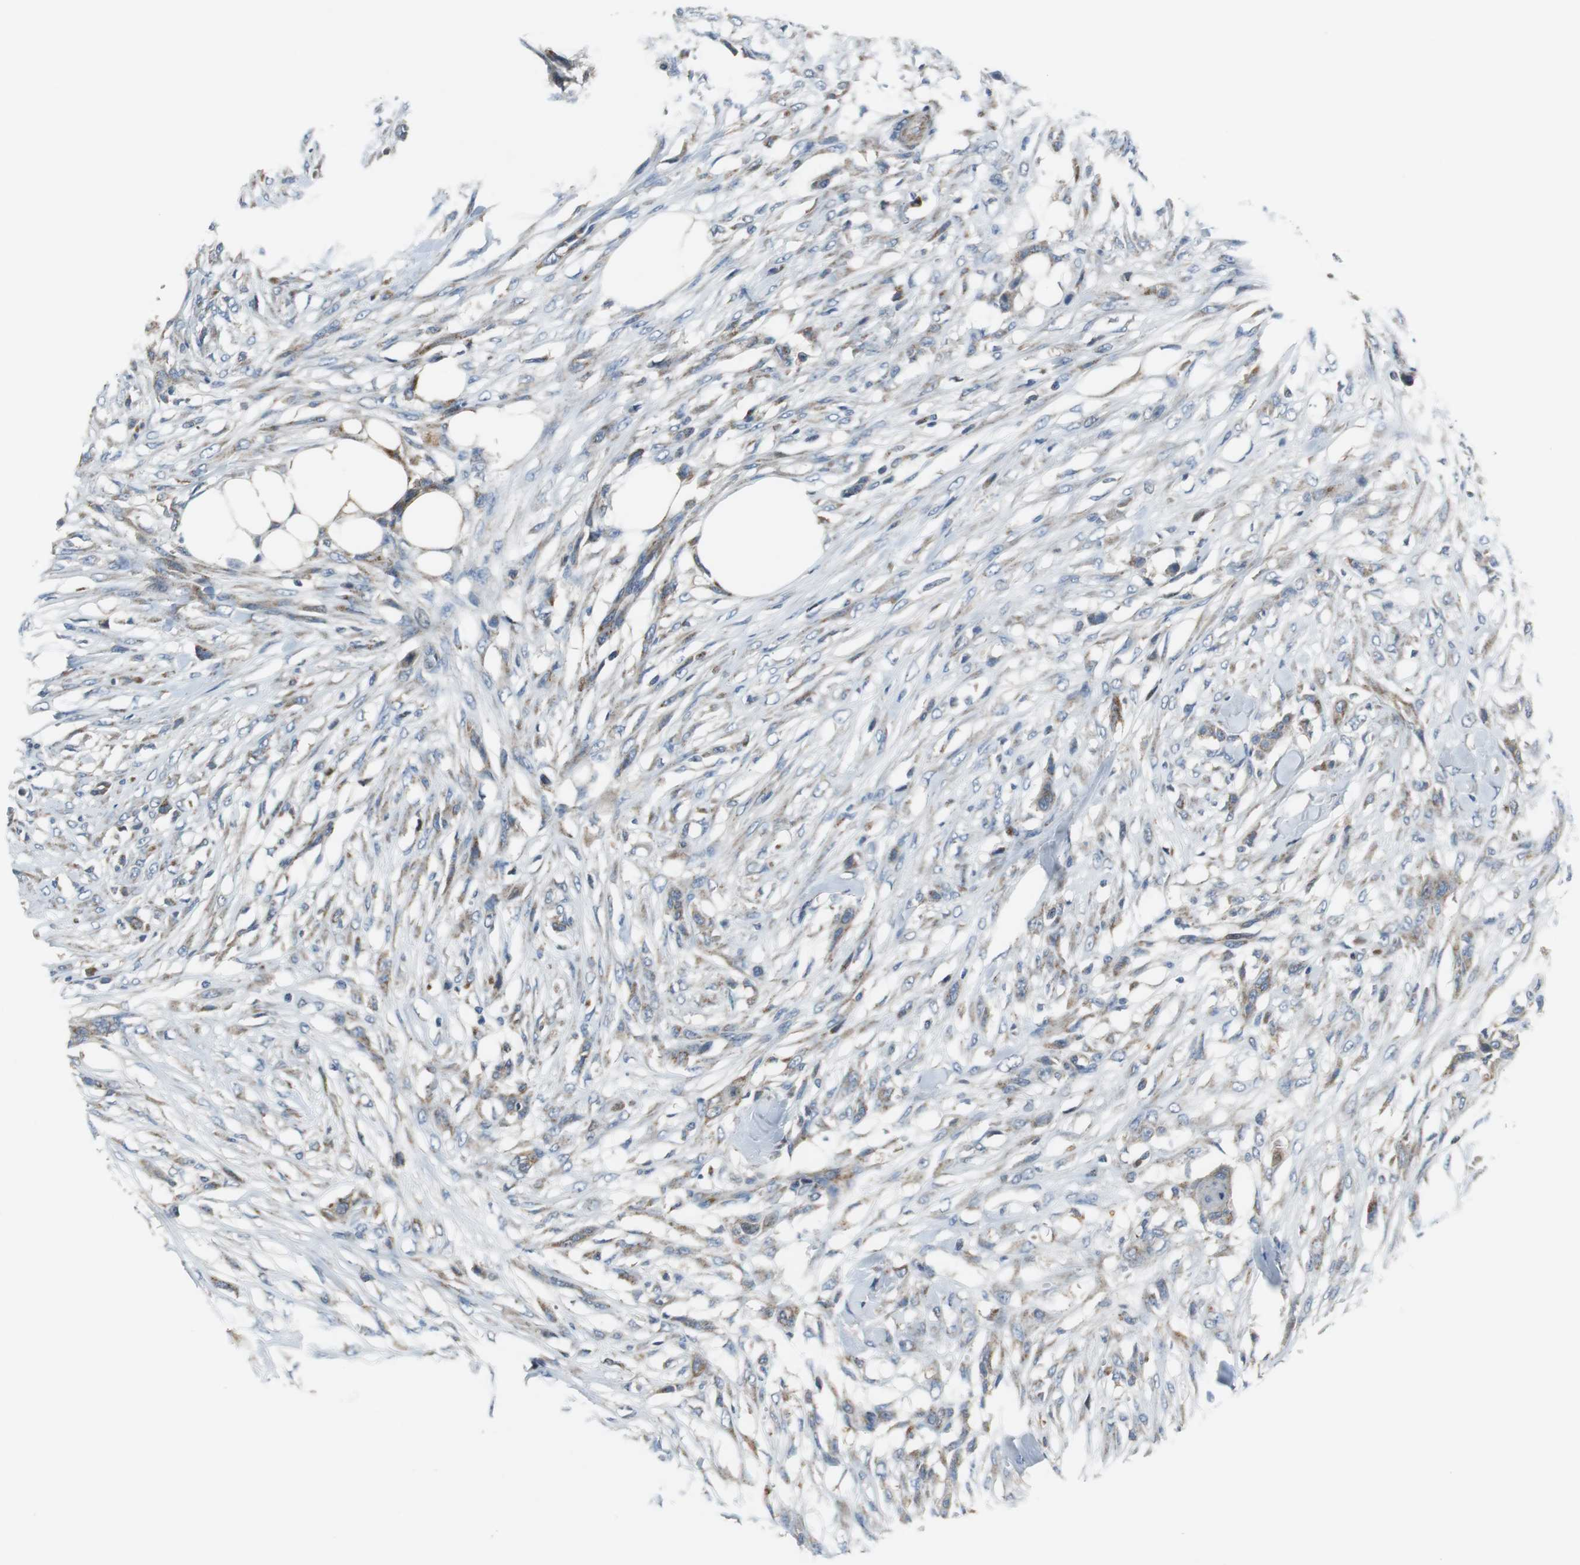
{"staining": {"intensity": "weak", "quantity": "25%-75%", "location": "cytoplasmic/membranous"}, "tissue": "skin cancer", "cell_type": "Tumor cells", "image_type": "cancer", "snomed": [{"axis": "morphology", "description": "Normal tissue, NOS"}, {"axis": "morphology", "description": "Squamous cell carcinoma, NOS"}, {"axis": "topography", "description": "Skin"}], "caption": "Protein expression analysis of human skin cancer (squamous cell carcinoma) reveals weak cytoplasmic/membranous positivity in about 25%-75% of tumor cells.", "gene": "PI4KB", "patient": {"sex": "female", "age": 59}}